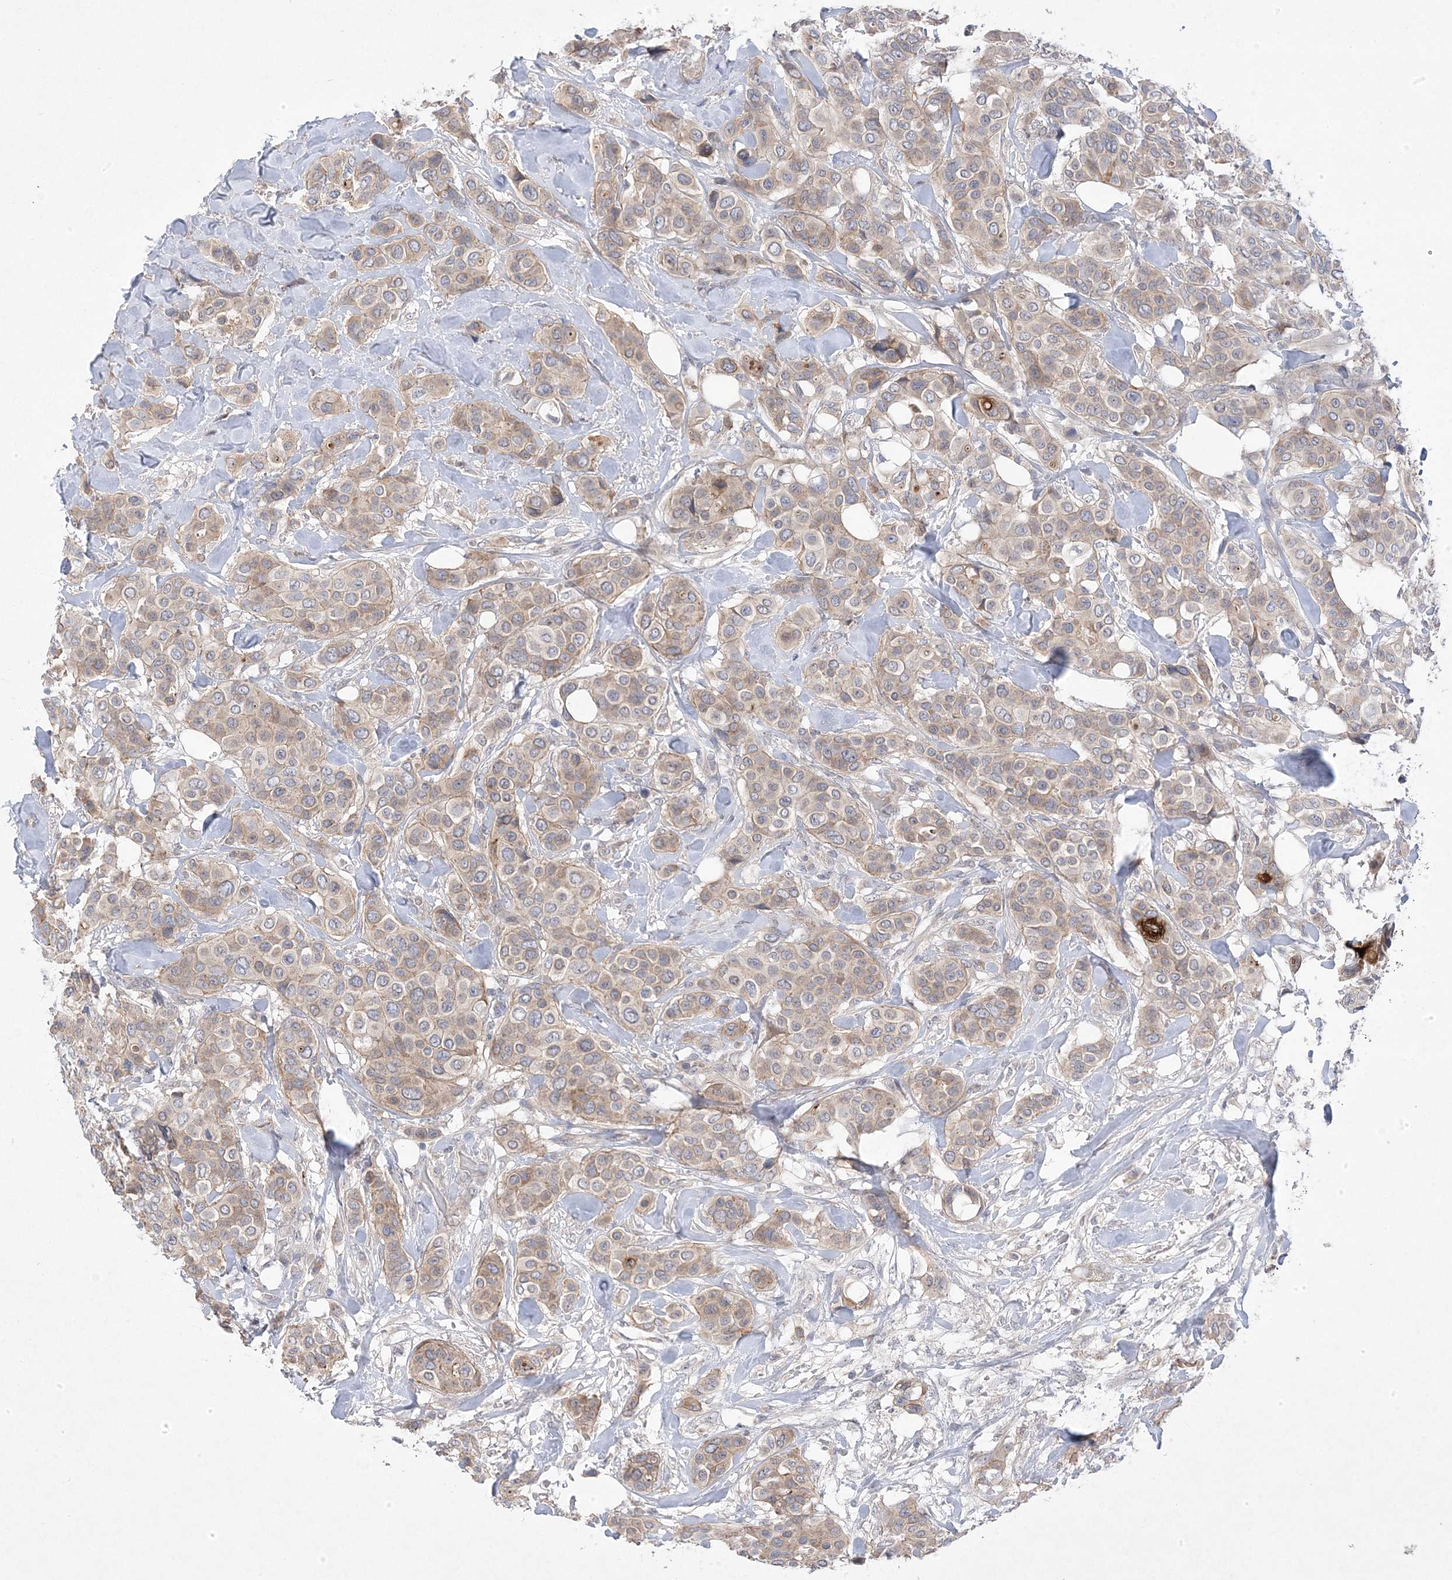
{"staining": {"intensity": "weak", "quantity": ">75%", "location": "cytoplasmic/membranous"}, "tissue": "breast cancer", "cell_type": "Tumor cells", "image_type": "cancer", "snomed": [{"axis": "morphology", "description": "Lobular carcinoma"}, {"axis": "topography", "description": "Breast"}], "caption": "Breast lobular carcinoma stained with a protein marker demonstrates weak staining in tumor cells.", "gene": "ANAPC1", "patient": {"sex": "female", "age": 51}}